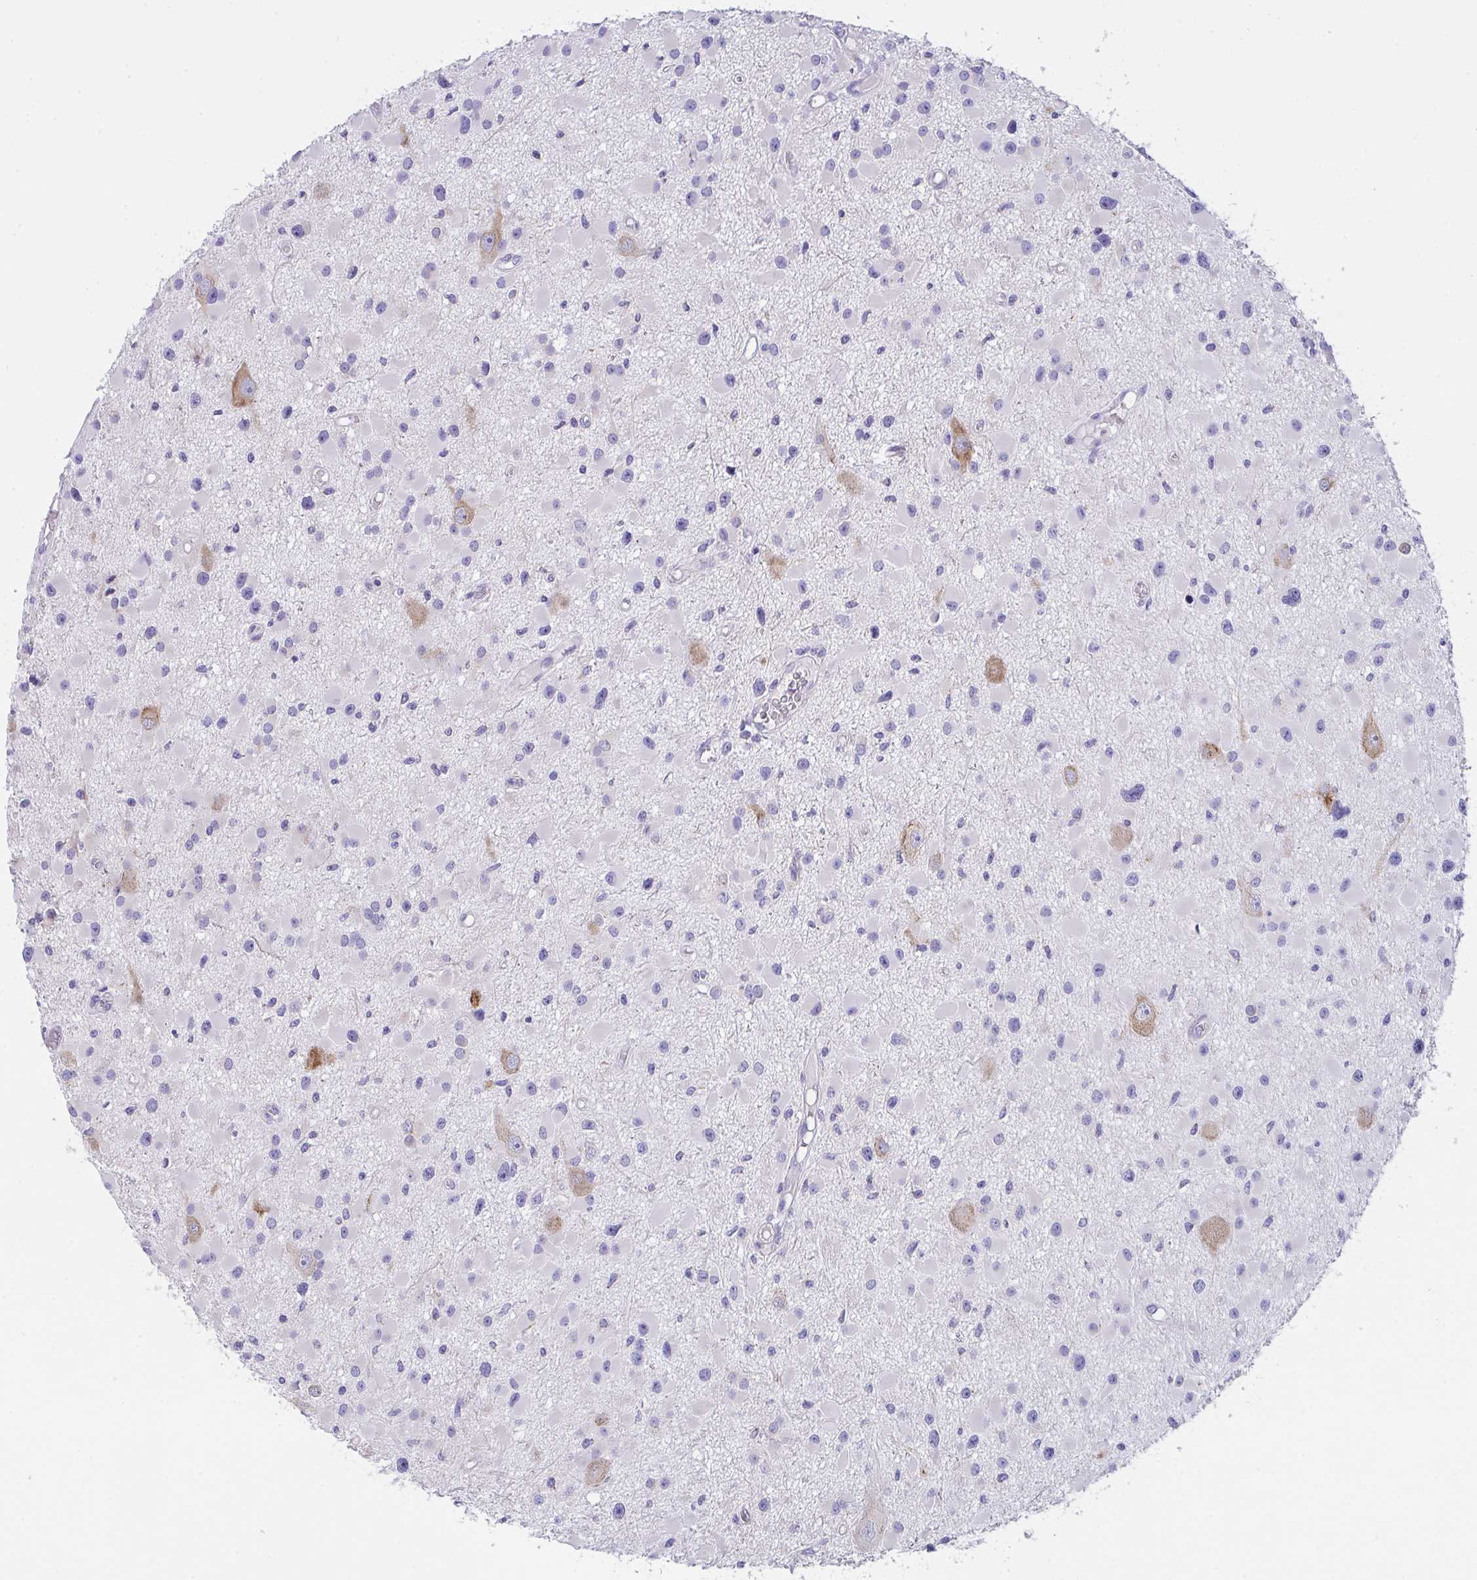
{"staining": {"intensity": "negative", "quantity": "none", "location": "none"}, "tissue": "glioma", "cell_type": "Tumor cells", "image_type": "cancer", "snomed": [{"axis": "morphology", "description": "Glioma, malignant, High grade"}, {"axis": "topography", "description": "Brain"}], "caption": "Immunohistochemistry of glioma shows no positivity in tumor cells. (Stains: DAB (3,3'-diaminobenzidine) immunohistochemistry with hematoxylin counter stain, Microscopy: brightfield microscopy at high magnification).", "gene": "MIA3", "patient": {"sex": "male", "age": 54}}